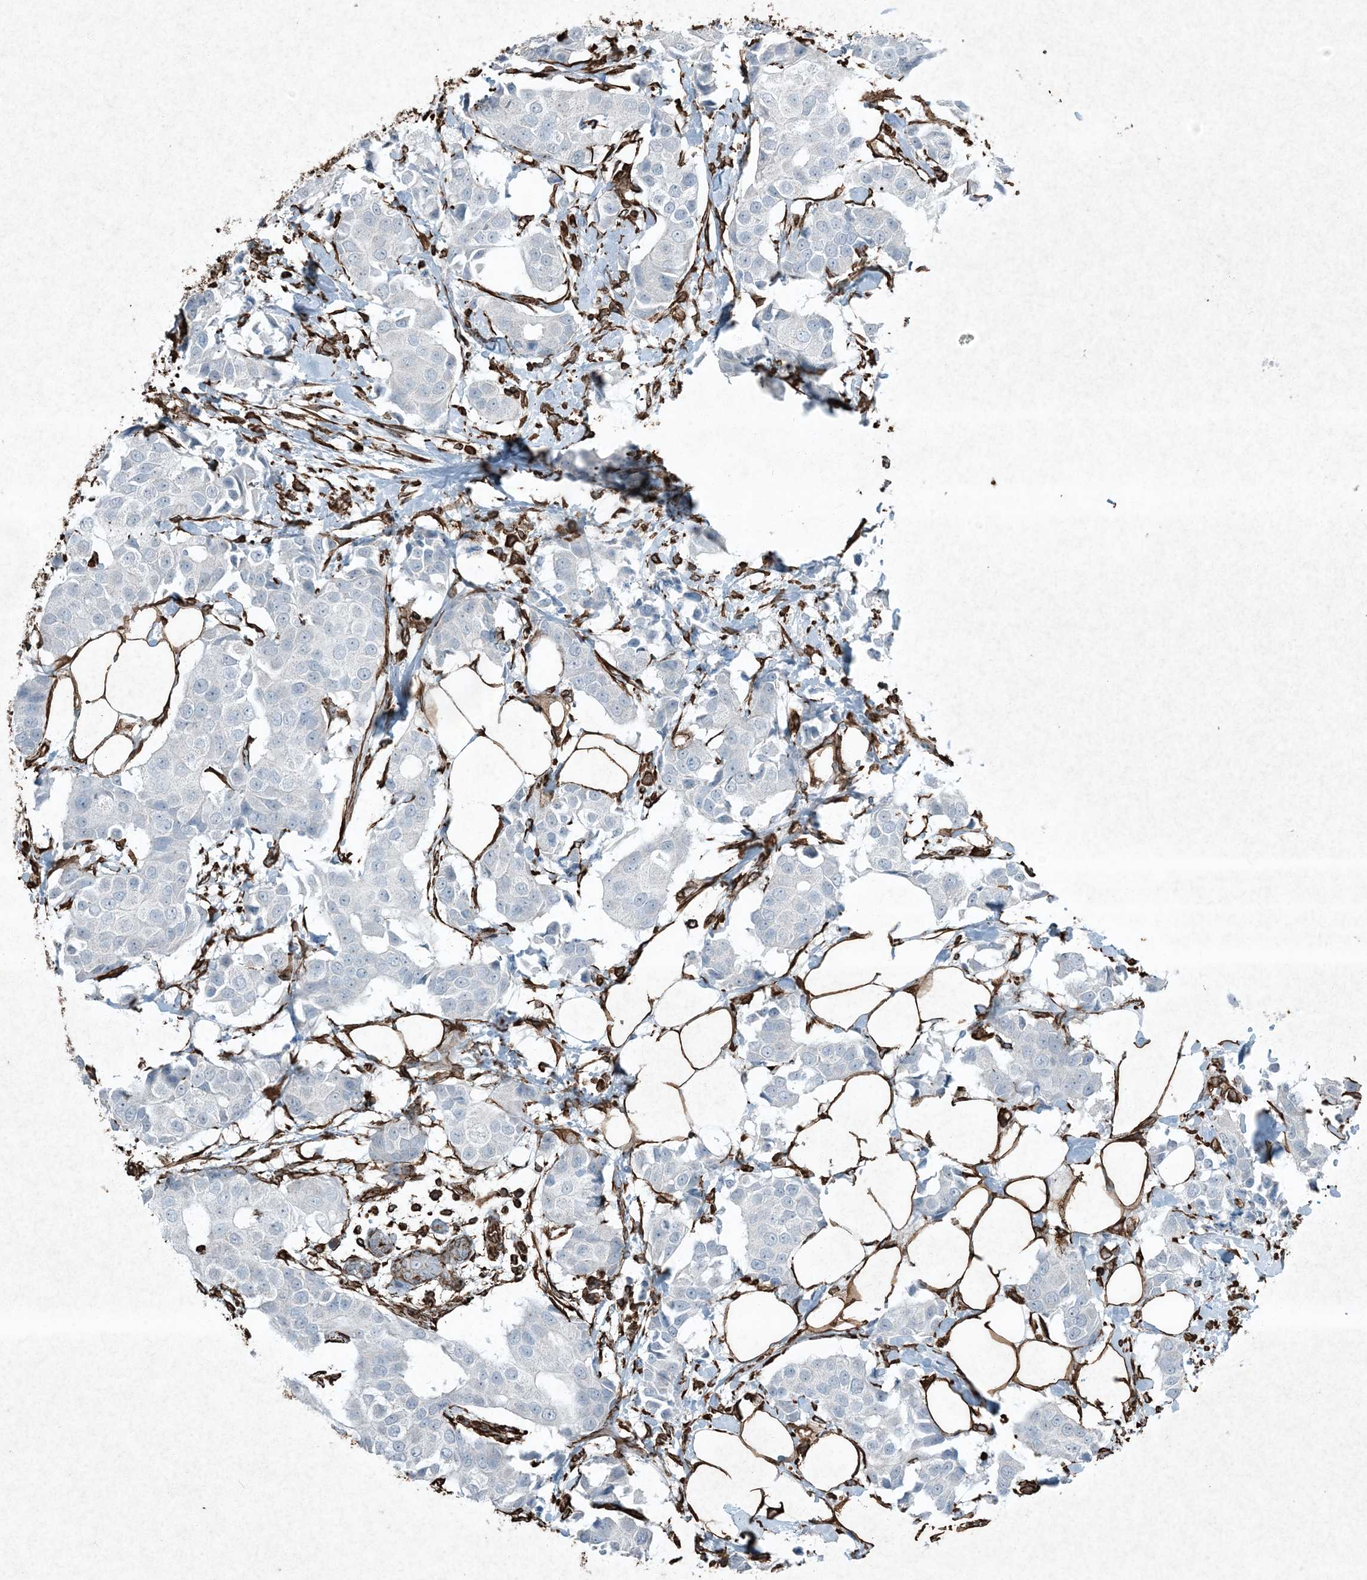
{"staining": {"intensity": "negative", "quantity": "none", "location": "none"}, "tissue": "breast cancer", "cell_type": "Tumor cells", "image_type": "cancer", "snomed": [{"axis": "morphology", "description": "Normal tissue, NOS"}, {"axis": "morphology", "description": "Duct carcinoma"}, {"axis": "topography", "description": "Breast"}], "caption": "There is no significant staining in tumor cells of breast cancer.", "gene": "RYK", "patient": {"sex": "female", "age": 39}}